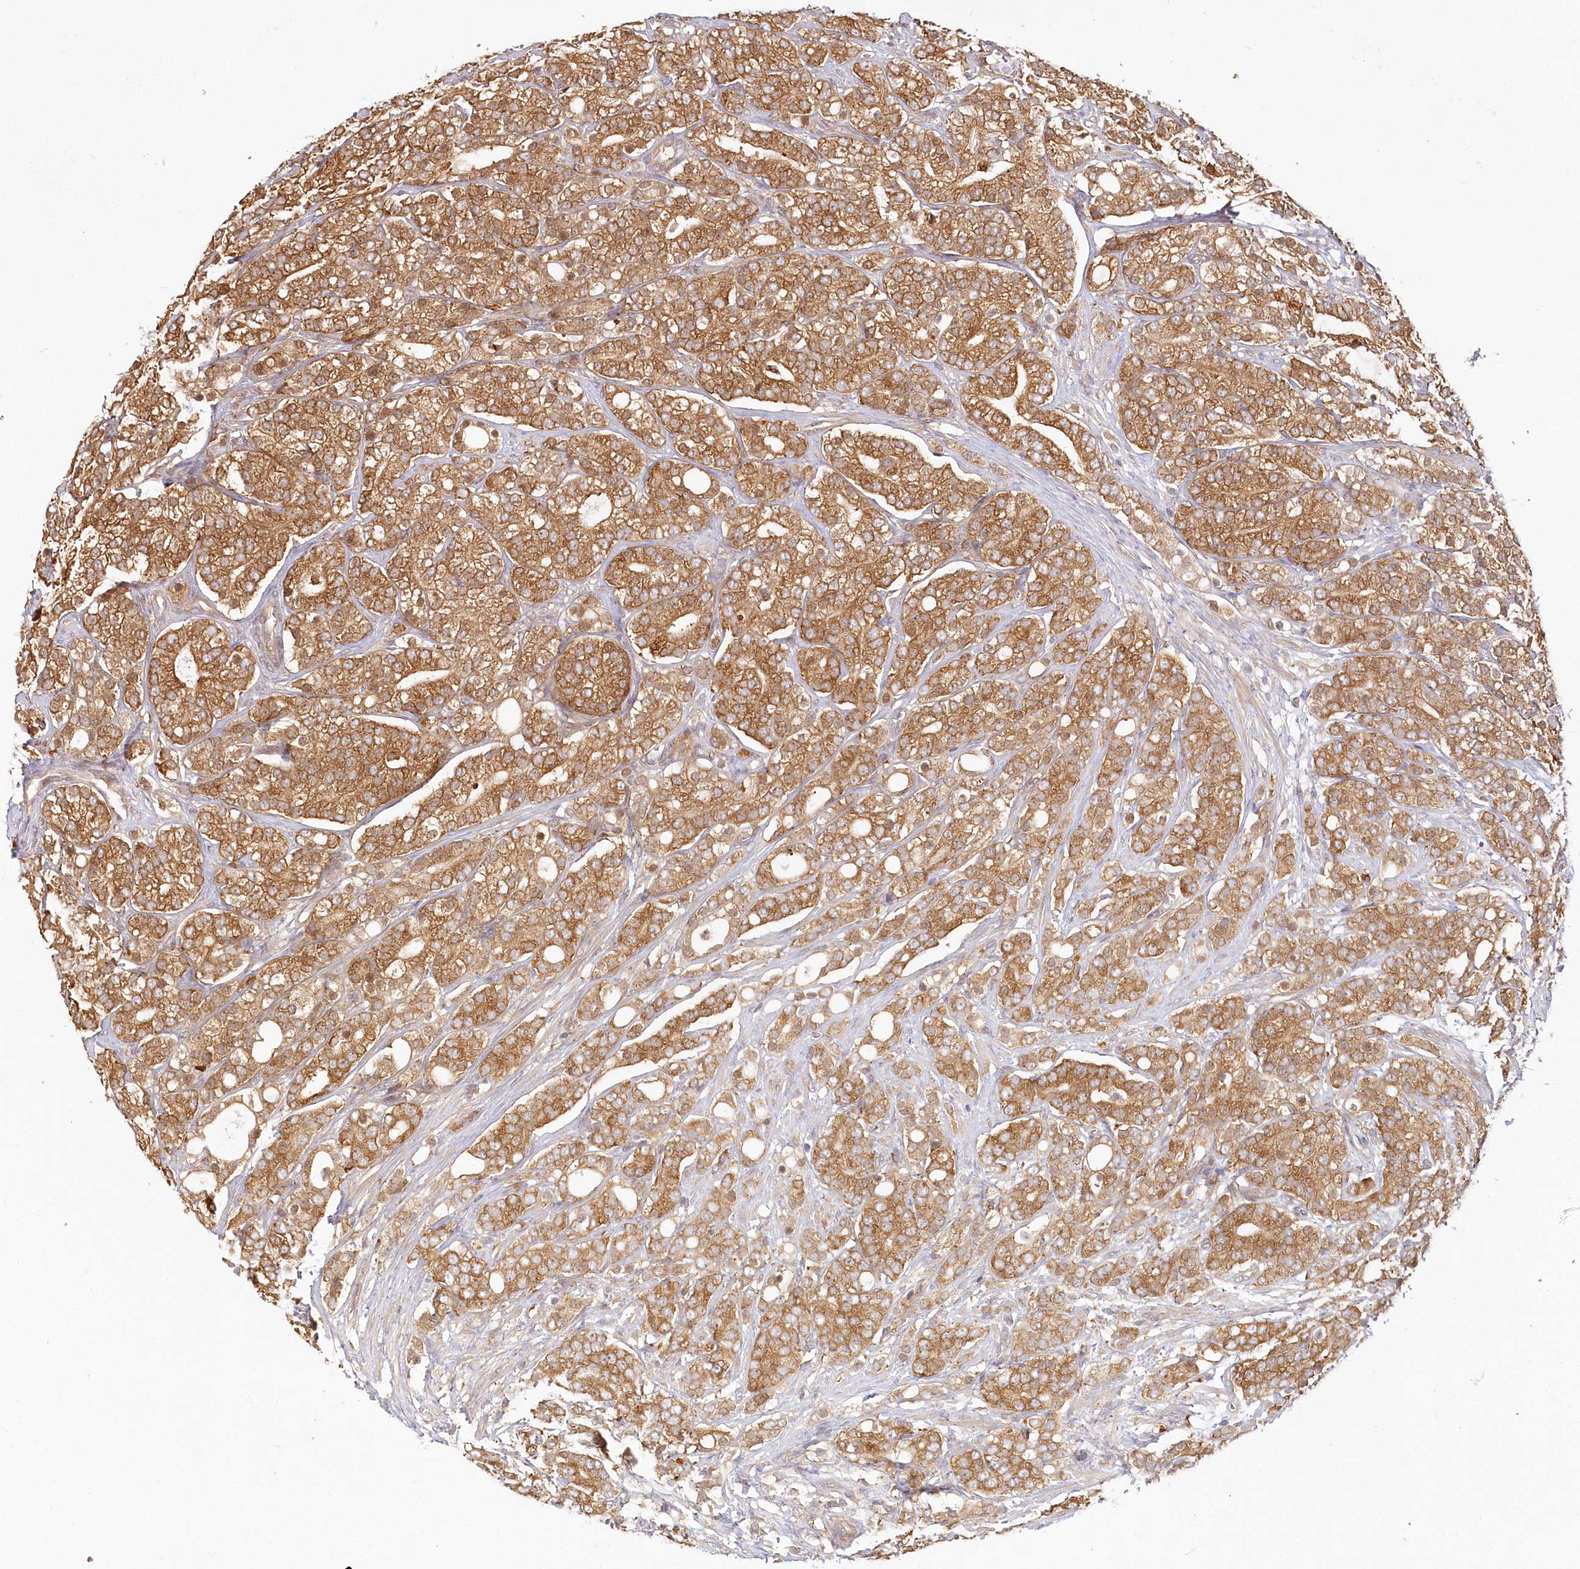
{"staining": {"intensity": "moderate", "quantity": ">75%", "location": "cytoplasmic/membranous"}, "tissue": "prostate cancer", "cell_type": "Tumor cells", "image_type": "cancer", "snomed": [{"axis": "morphology", "description": "Adenocarcinoma, High grade"}, {"axis": "topography", "description": "Prostate"}], "caption": "The photomicrograph shows a brown stain indicating the presence of a protein in the cytoplasmic/membranous of tumor cells in prostate high-grade adenocarcinoma.", "gene": "INPP4B", "patient": {"sex": "male", "age": 57}}